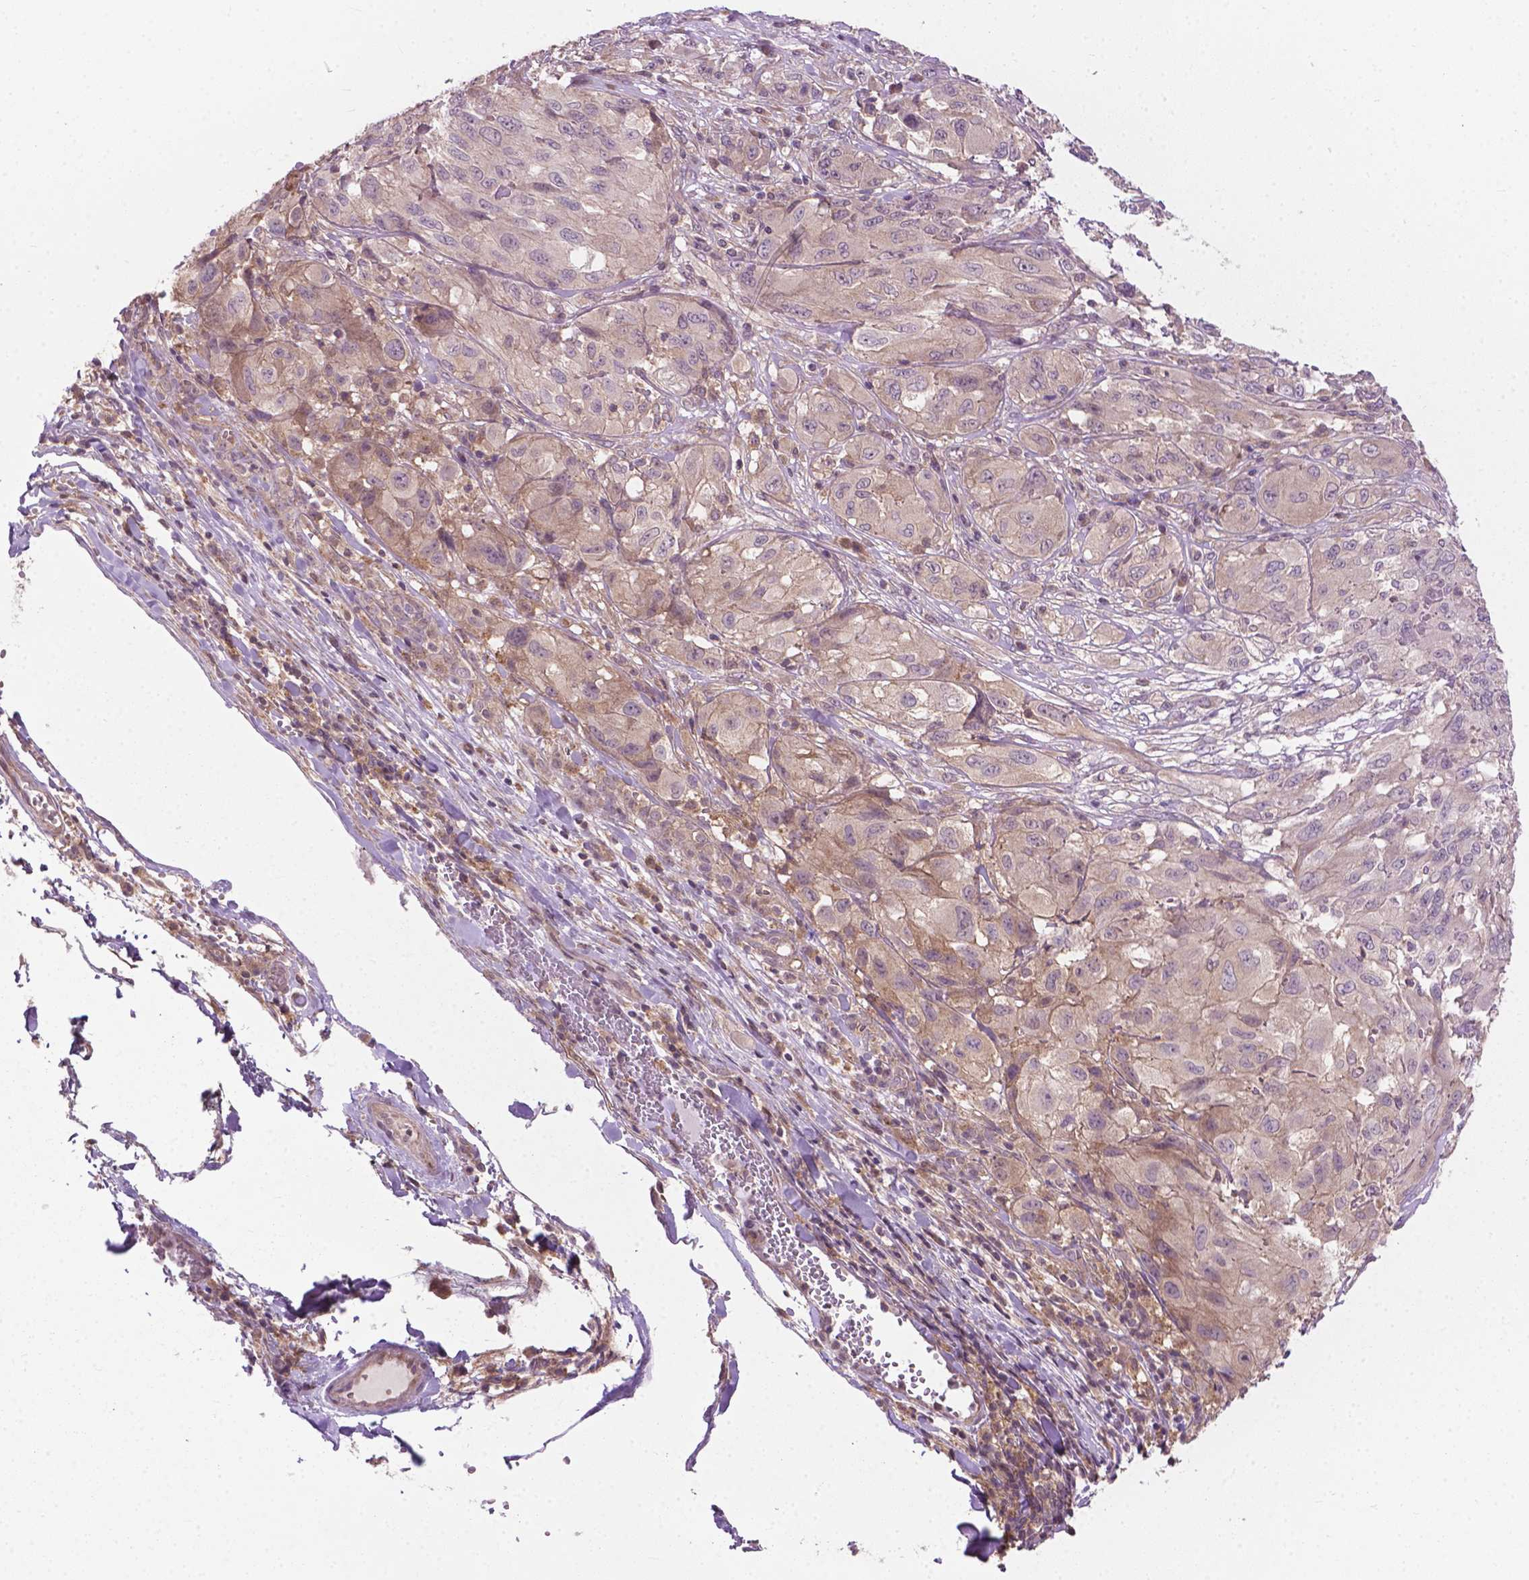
{"staining": {"intensity": "weak", "quantity": "<25%", "location": "cytoplasmic/membranous"}, "tissue": "melanoma", "cell_type": "Tumor cells", "image_type": "cancer", "snomed": [{"axis": "morphology", "description": "Malignant melanoma, NOS"}, {"axis": "topography", "description": "Skin"}], "caption": "This is an immunohistochemistry histopathology image of human melanoma. There is no staining in tumor cells.", "gene": "MZT1", "patient": {"sex": "female", "age": 91}}